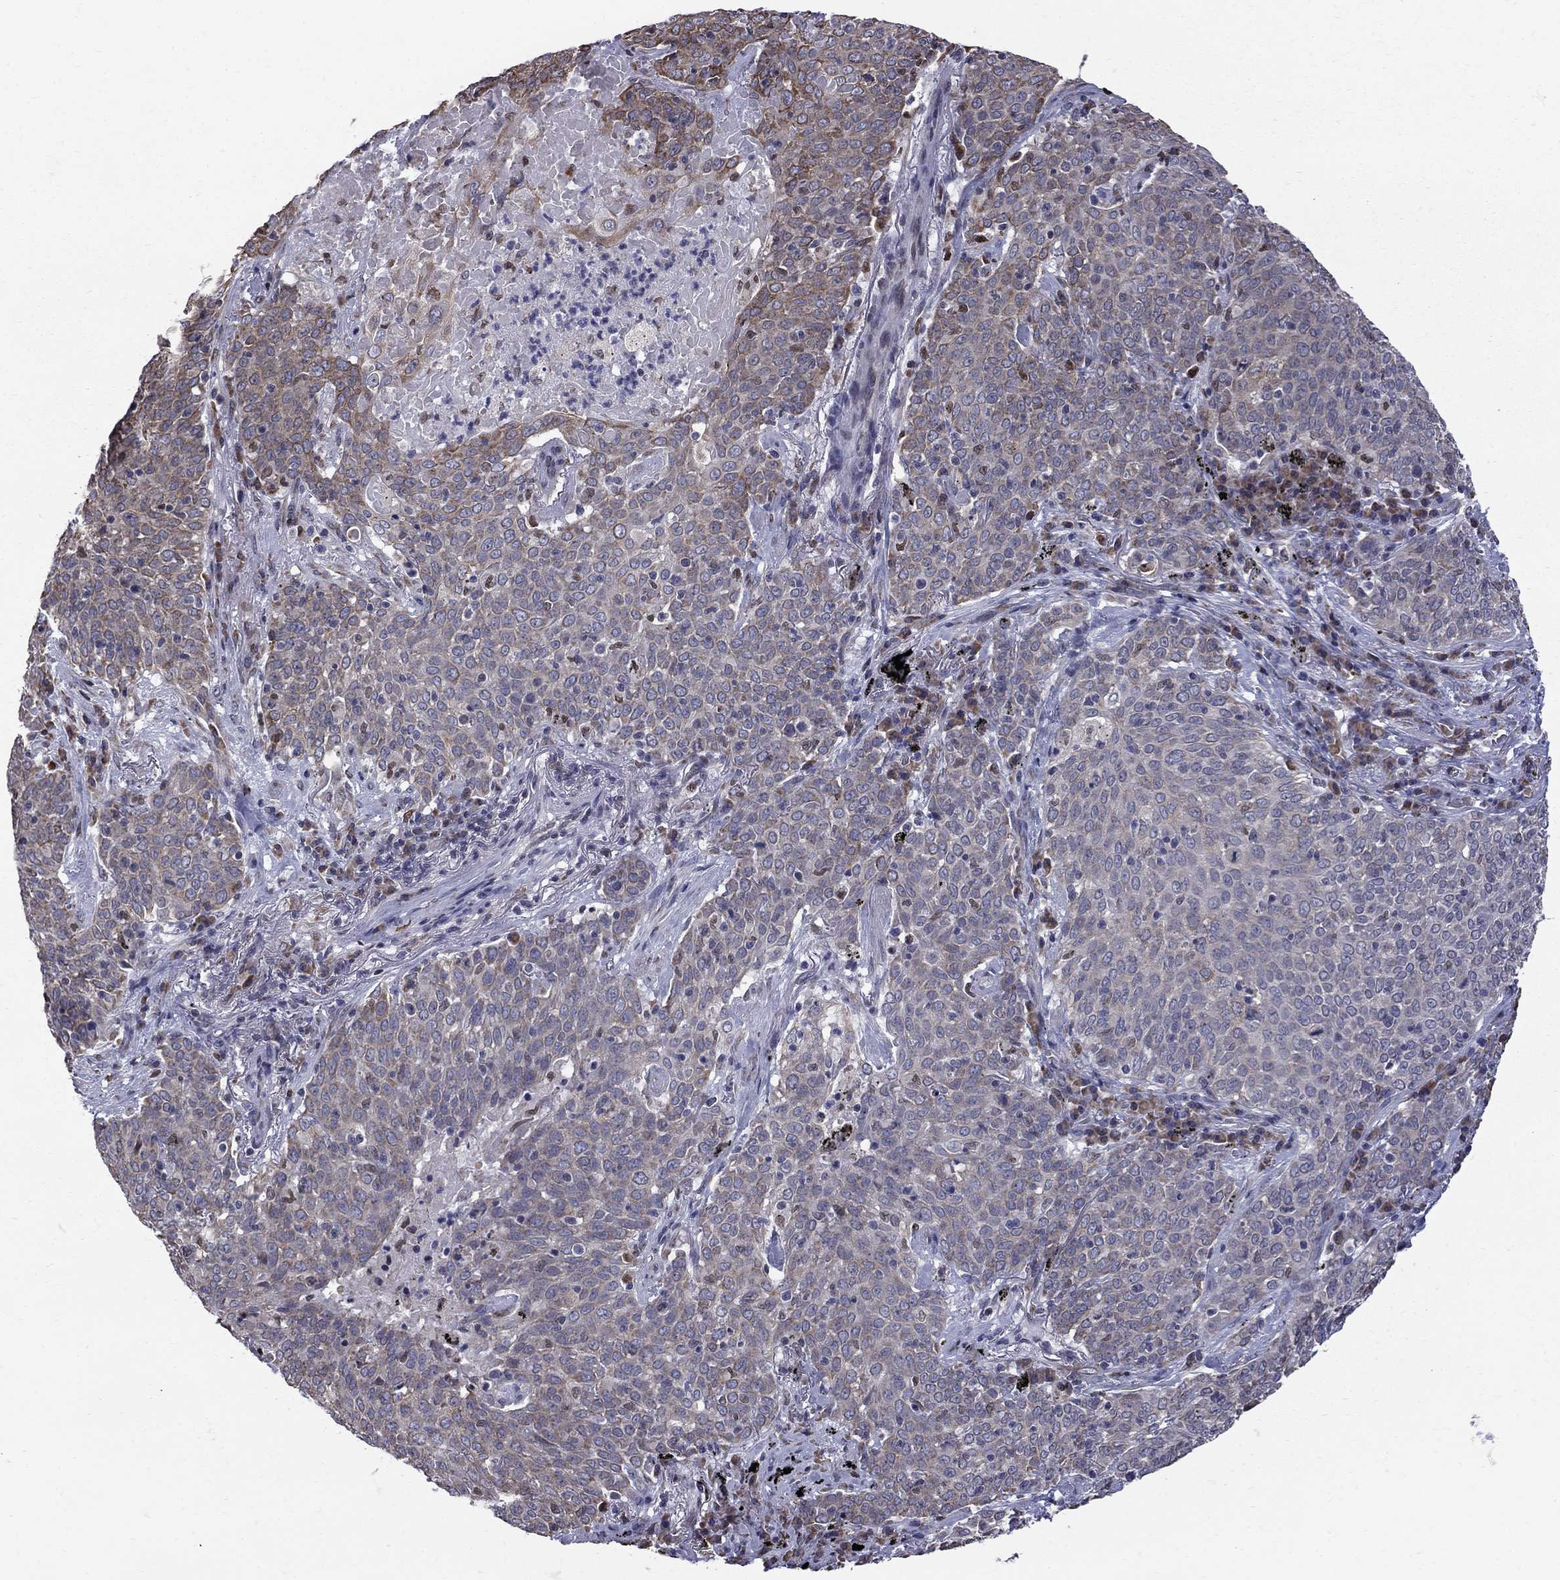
{"staining": {"intensity": "negative", "quantity": "none", "location": "none"}, "tissue": "lung cancer", "cell_type": "Tumor cells", "image_type": "cancer", "snomed": [{"axis": "morphology", "description": "Squamous cell carcinoma, NOS"}, {"axis": "topography", "description": "Lung"}], "caption": "An image of human lung squamous cell carcinoma is negative for staining in tumor cells.", "gene": "HSPB2", "patient": {"sex": "male", "age": 82}}